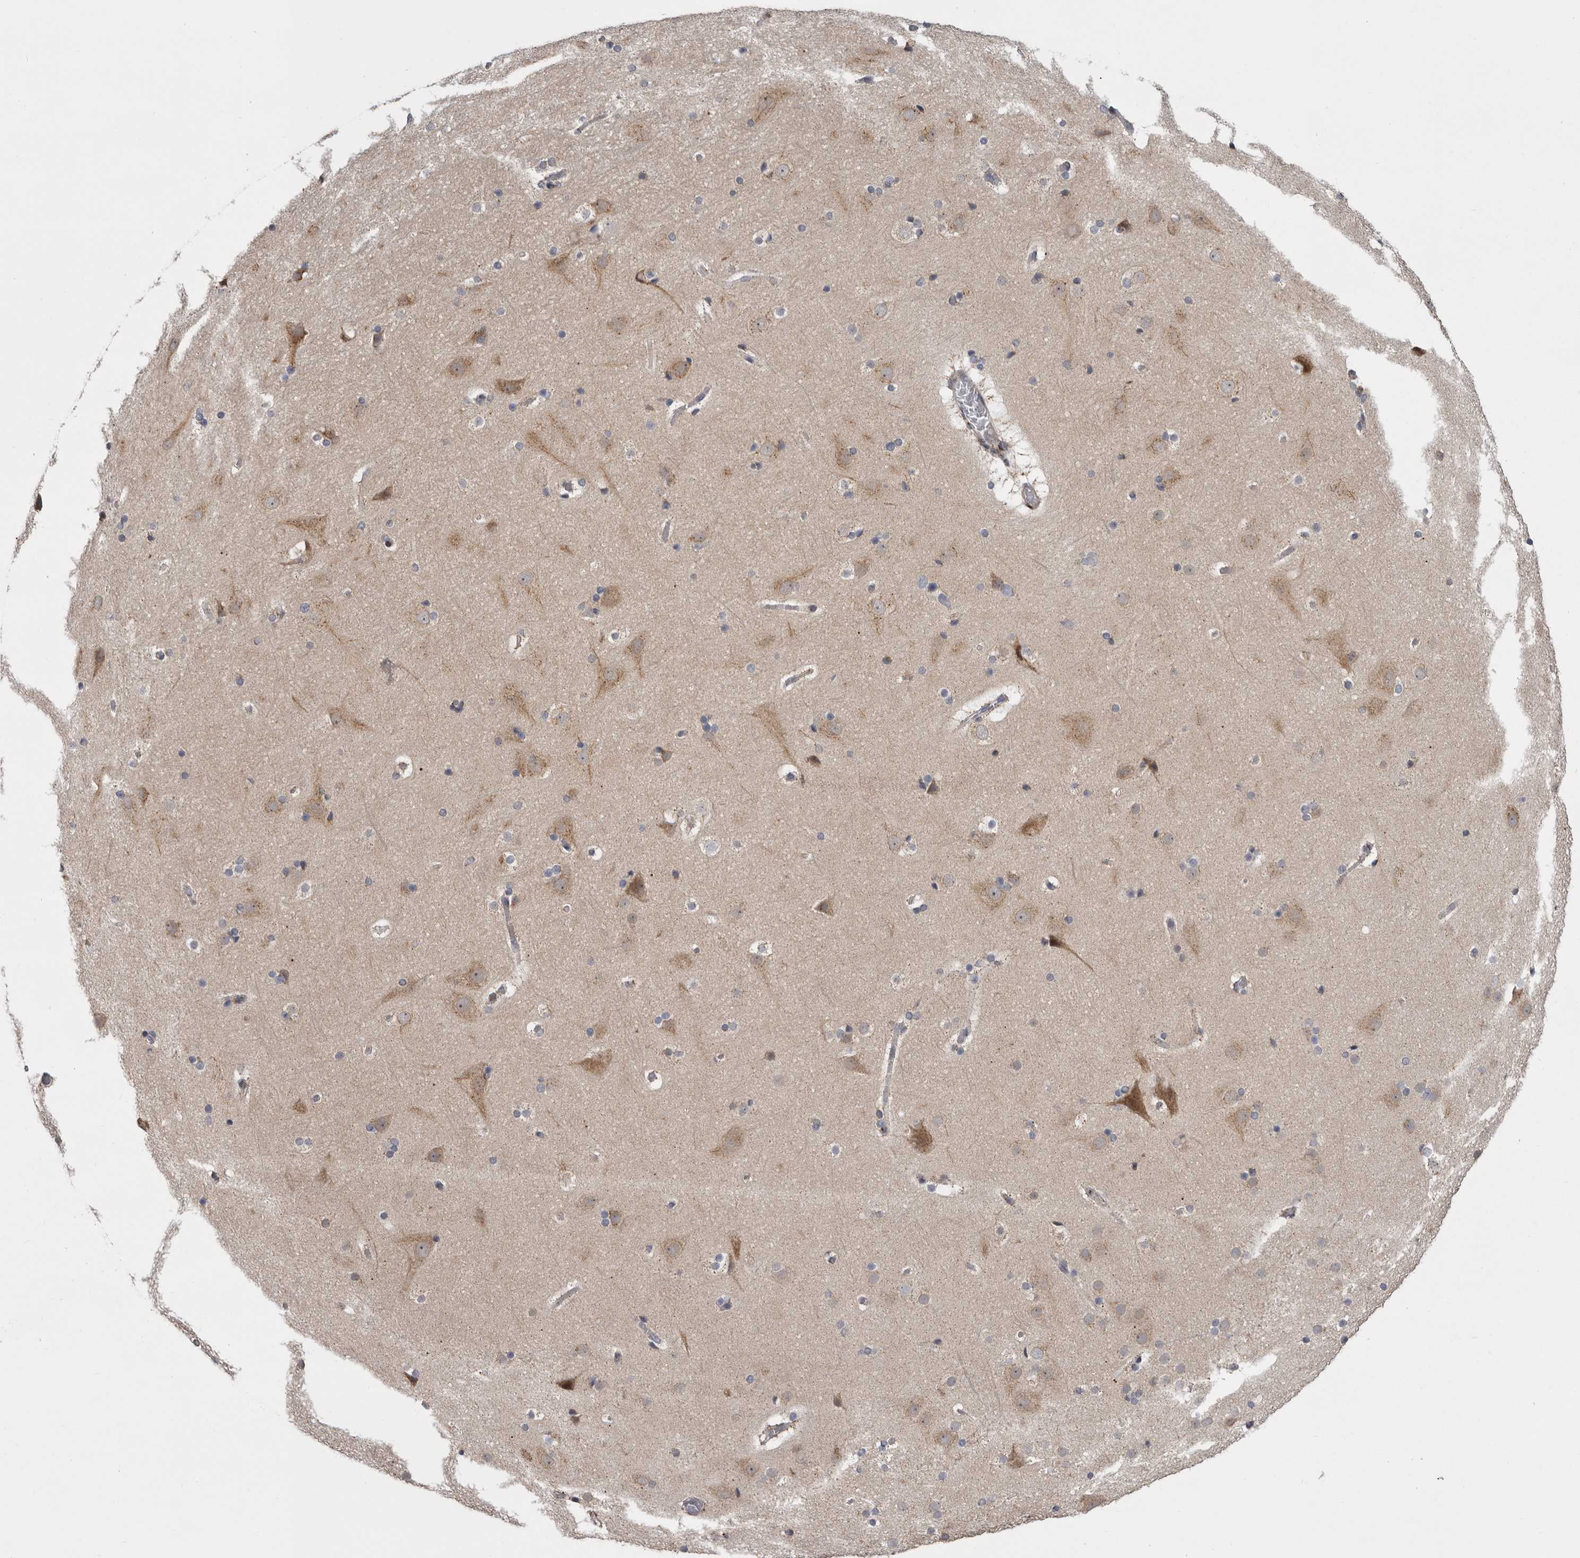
{"staining": {"intensity": "negative", "quantity": "none", "location": "none"}, "tissue": "cerebral cortex", "cell_type": "Endothelial cells", "image_type": "normal", "snomed": [{"axis": "morphology", "description": "Normal tissue, NOS"}, {"axis": "topography", "description": "Cerebral cortex"}], "caption": "Cerebral cortex stained for a protein using immunohistochemistry shows no staining endothelial cells.", "gene": "WDR47", "patient": {"sex": "male", "age": 57}}